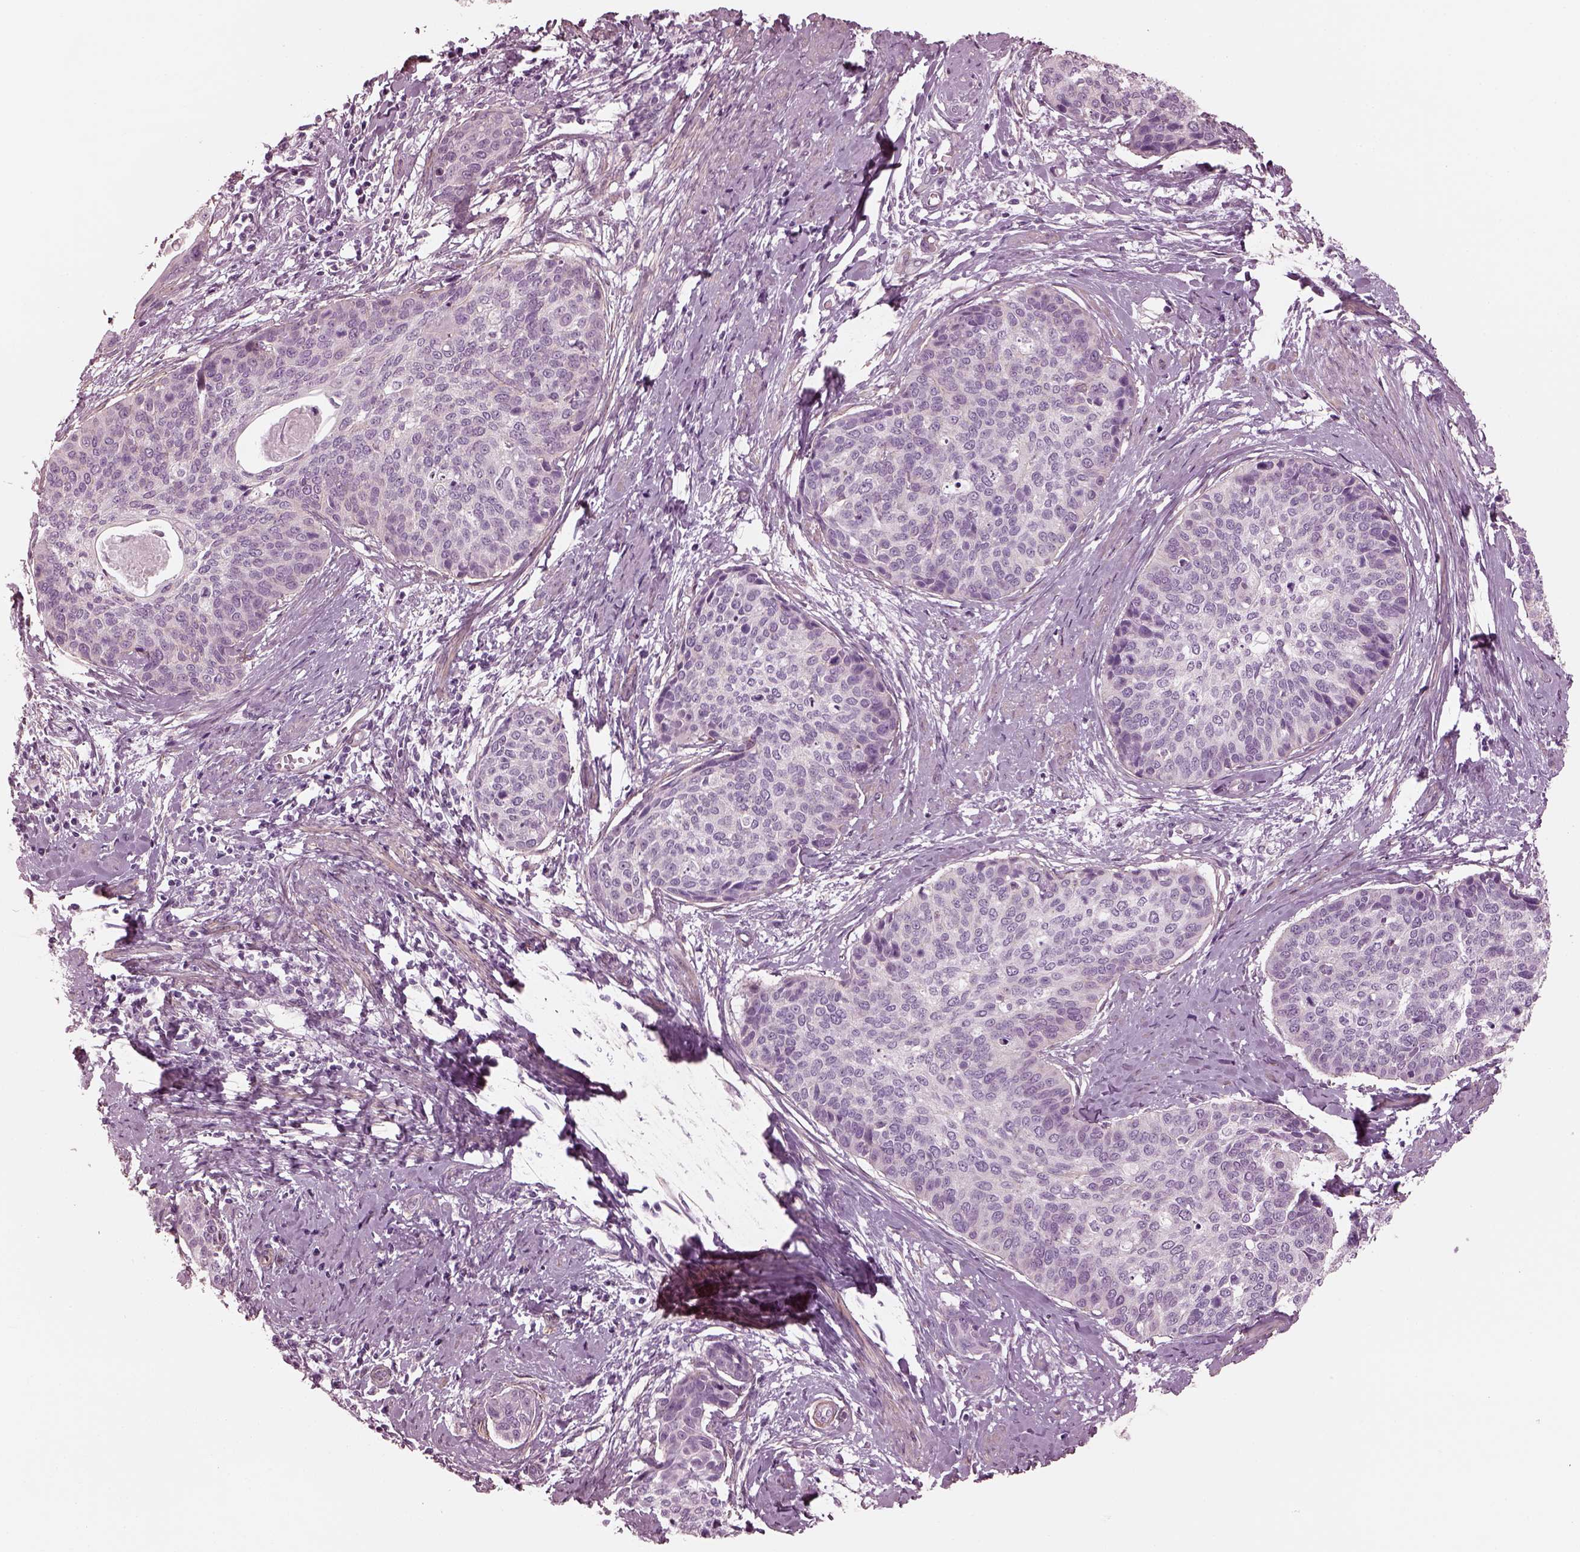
{"staining": {"intensity": "negative", "quantity": "none", "location": "none"}, "tissue": "cervical cancer", "cell_type": "Tumor cells", "image_type": "cancer", "snomed": [{"axis": "morphology", "description": "Squamous cell carcinoma, NOS"}, {"axis": "topography", "description": "Cervix"}], "caption": "Histopathology image shows no protein staining in tumor cells of squamous cell carcinoma (cervical) tissue.", "gene": "BFSP1", "patient": {"sex": "female", "age": 69}}